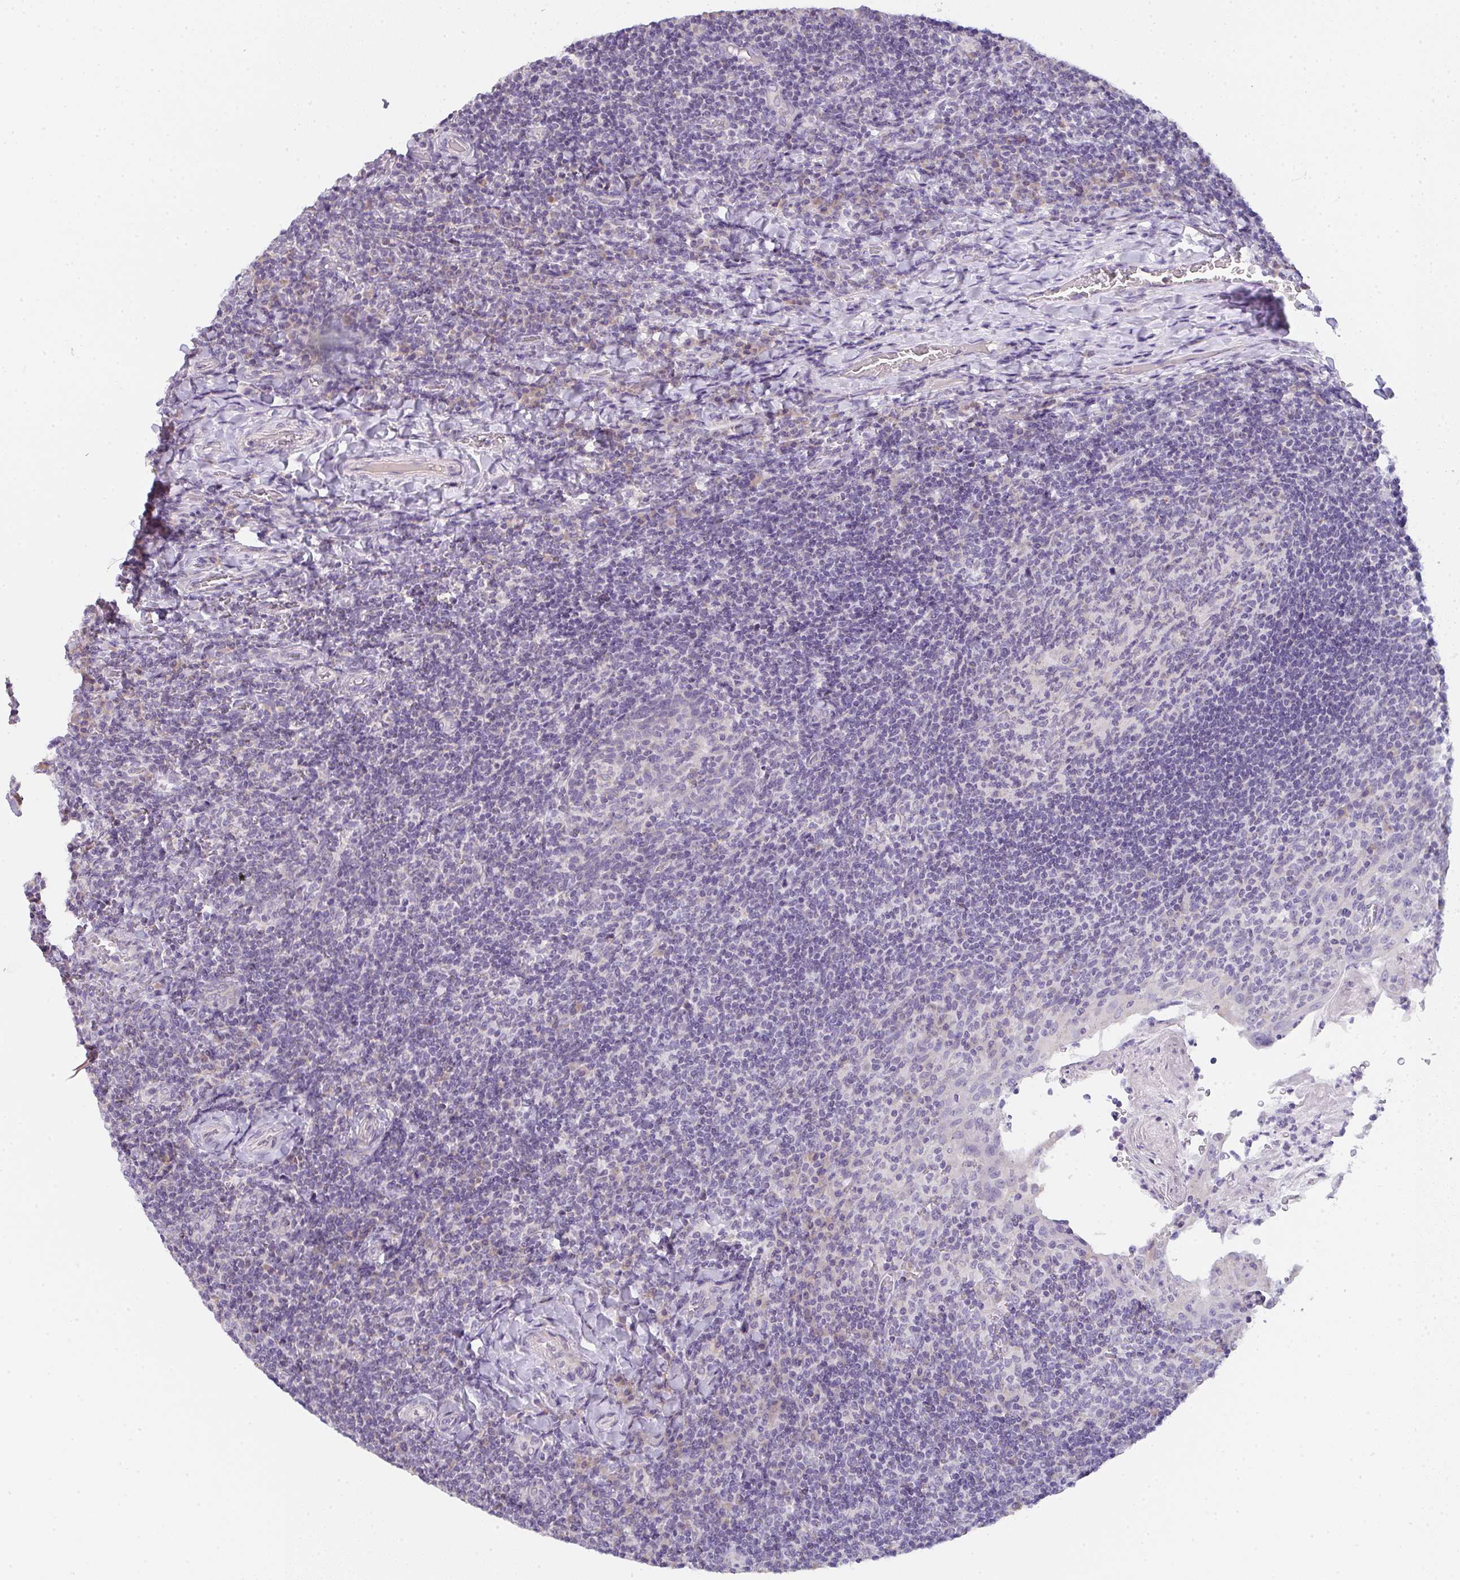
{"staining": {"intensity": "moderate", "quantity": "<25%", "location": "cytoplasmic/membranous"}, "tissue": "tonsil", "cell_type": "Germinal center cells", "image_type": "normal", "snomed": [{"axis": "morphology", "description": "Normal tissue, NOS"}, {"axis": "topography", "description": "Tonsil"}], "caption": "A high-resolution photomicrograph shows immunohistochemistry (IHC) staining of unremarkable tonsil, which reveals moderate cytoplasmic/membranous staining in about <25% of germinal center cells.", "gene": "CACNA1S", "patient": {"sex": "female", "age": 10}}